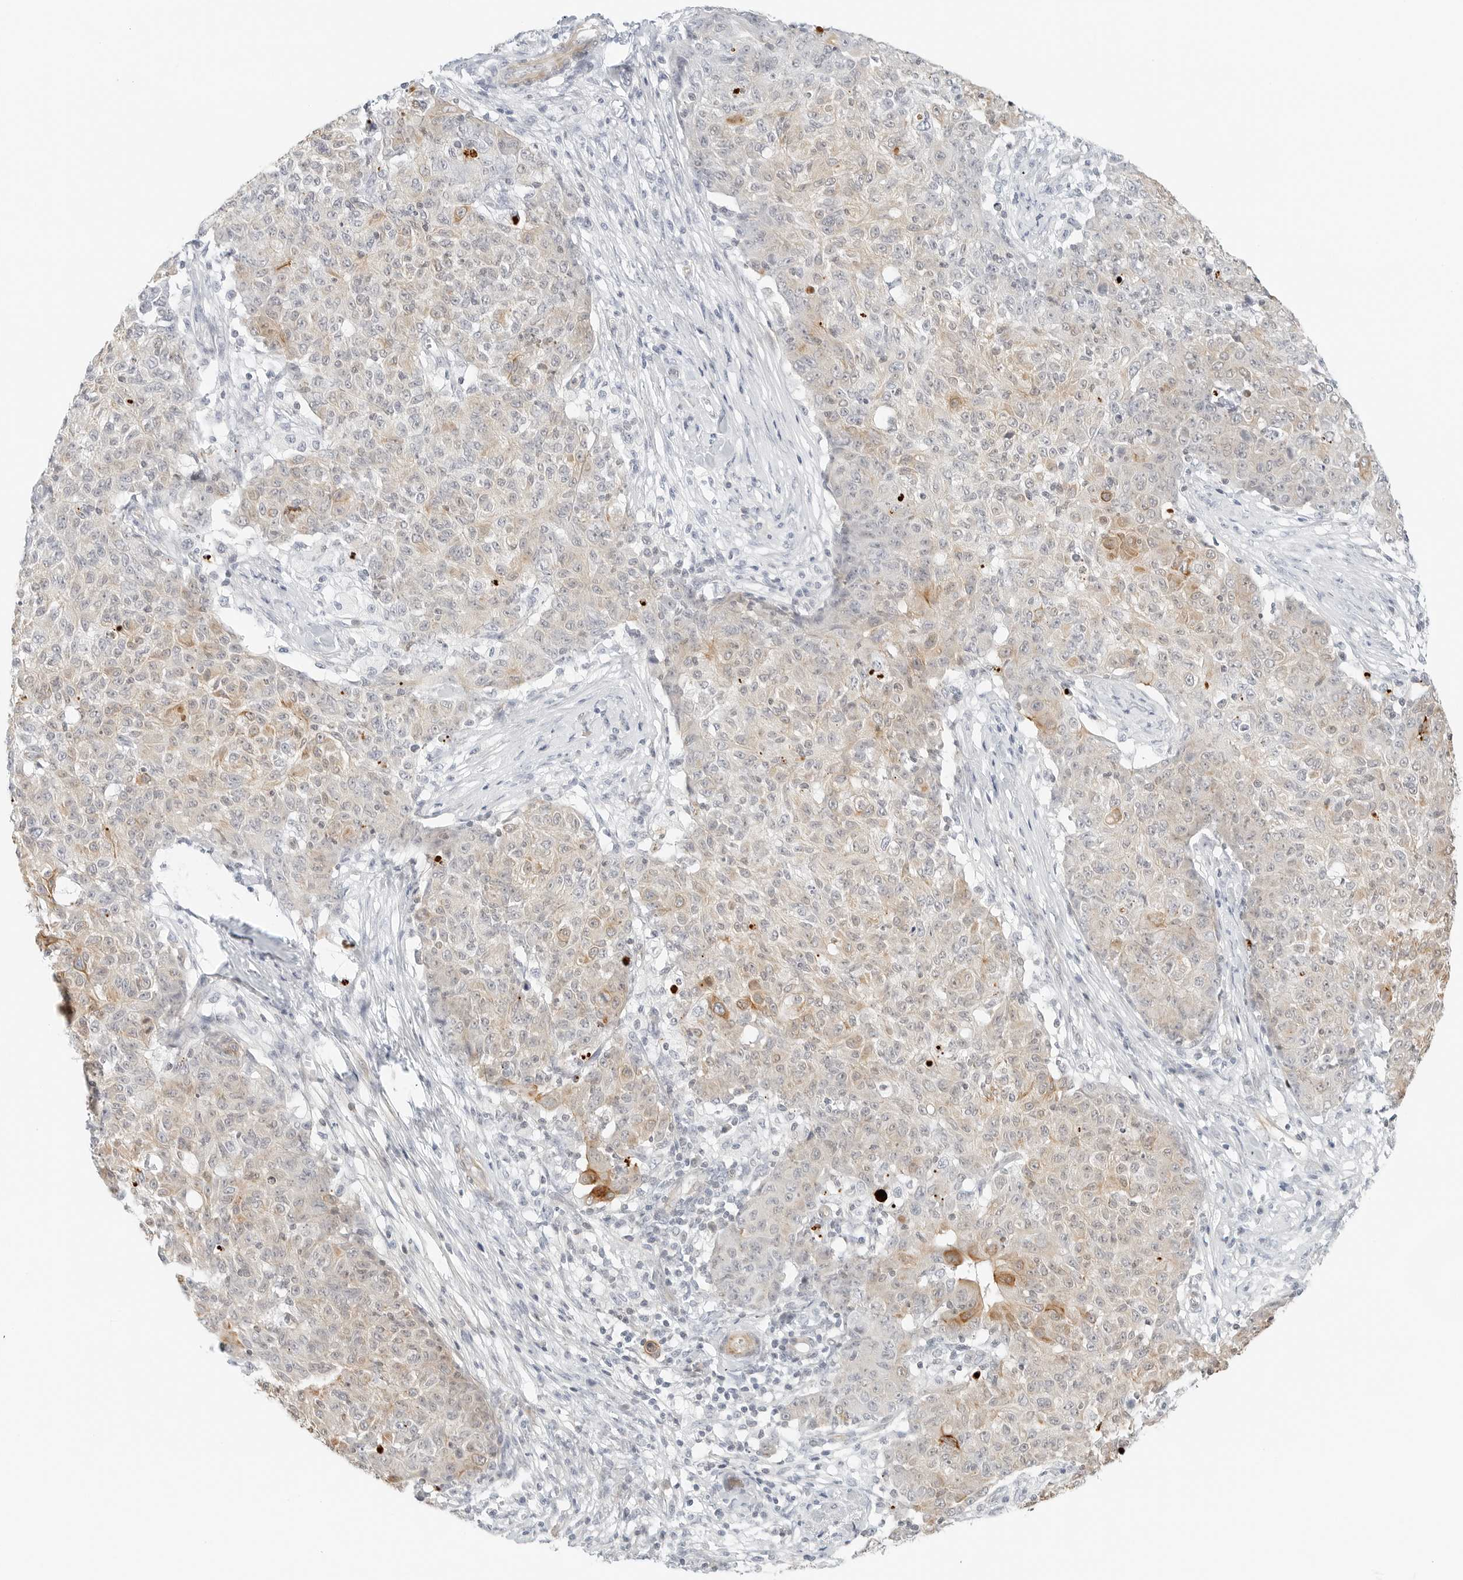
{"staining": {"intensity": "moderate", "quantity": "<25%", "location": "cytoplasmic/membranous"}, "tissue": "ovarian cancer", "cell_type": "Tumor cells", "image_type": "cancer", "snomed": [{"axis": "morphology", "description": "Carcinoma, endometroid"}, {"axis": "topography", "description": "Ovary"}], "caption": "This micrograph demonstrates endometroid carcinoma (ovarian) stained with immunohistochemistry to label a protein in brown. The cytoplasmic/membranous of tumor cells show moderate positivity for the protein. Nuclei are counter-stained blue.", "gene": "IQCC", "patient": {"sex": "female", "age": 42}}